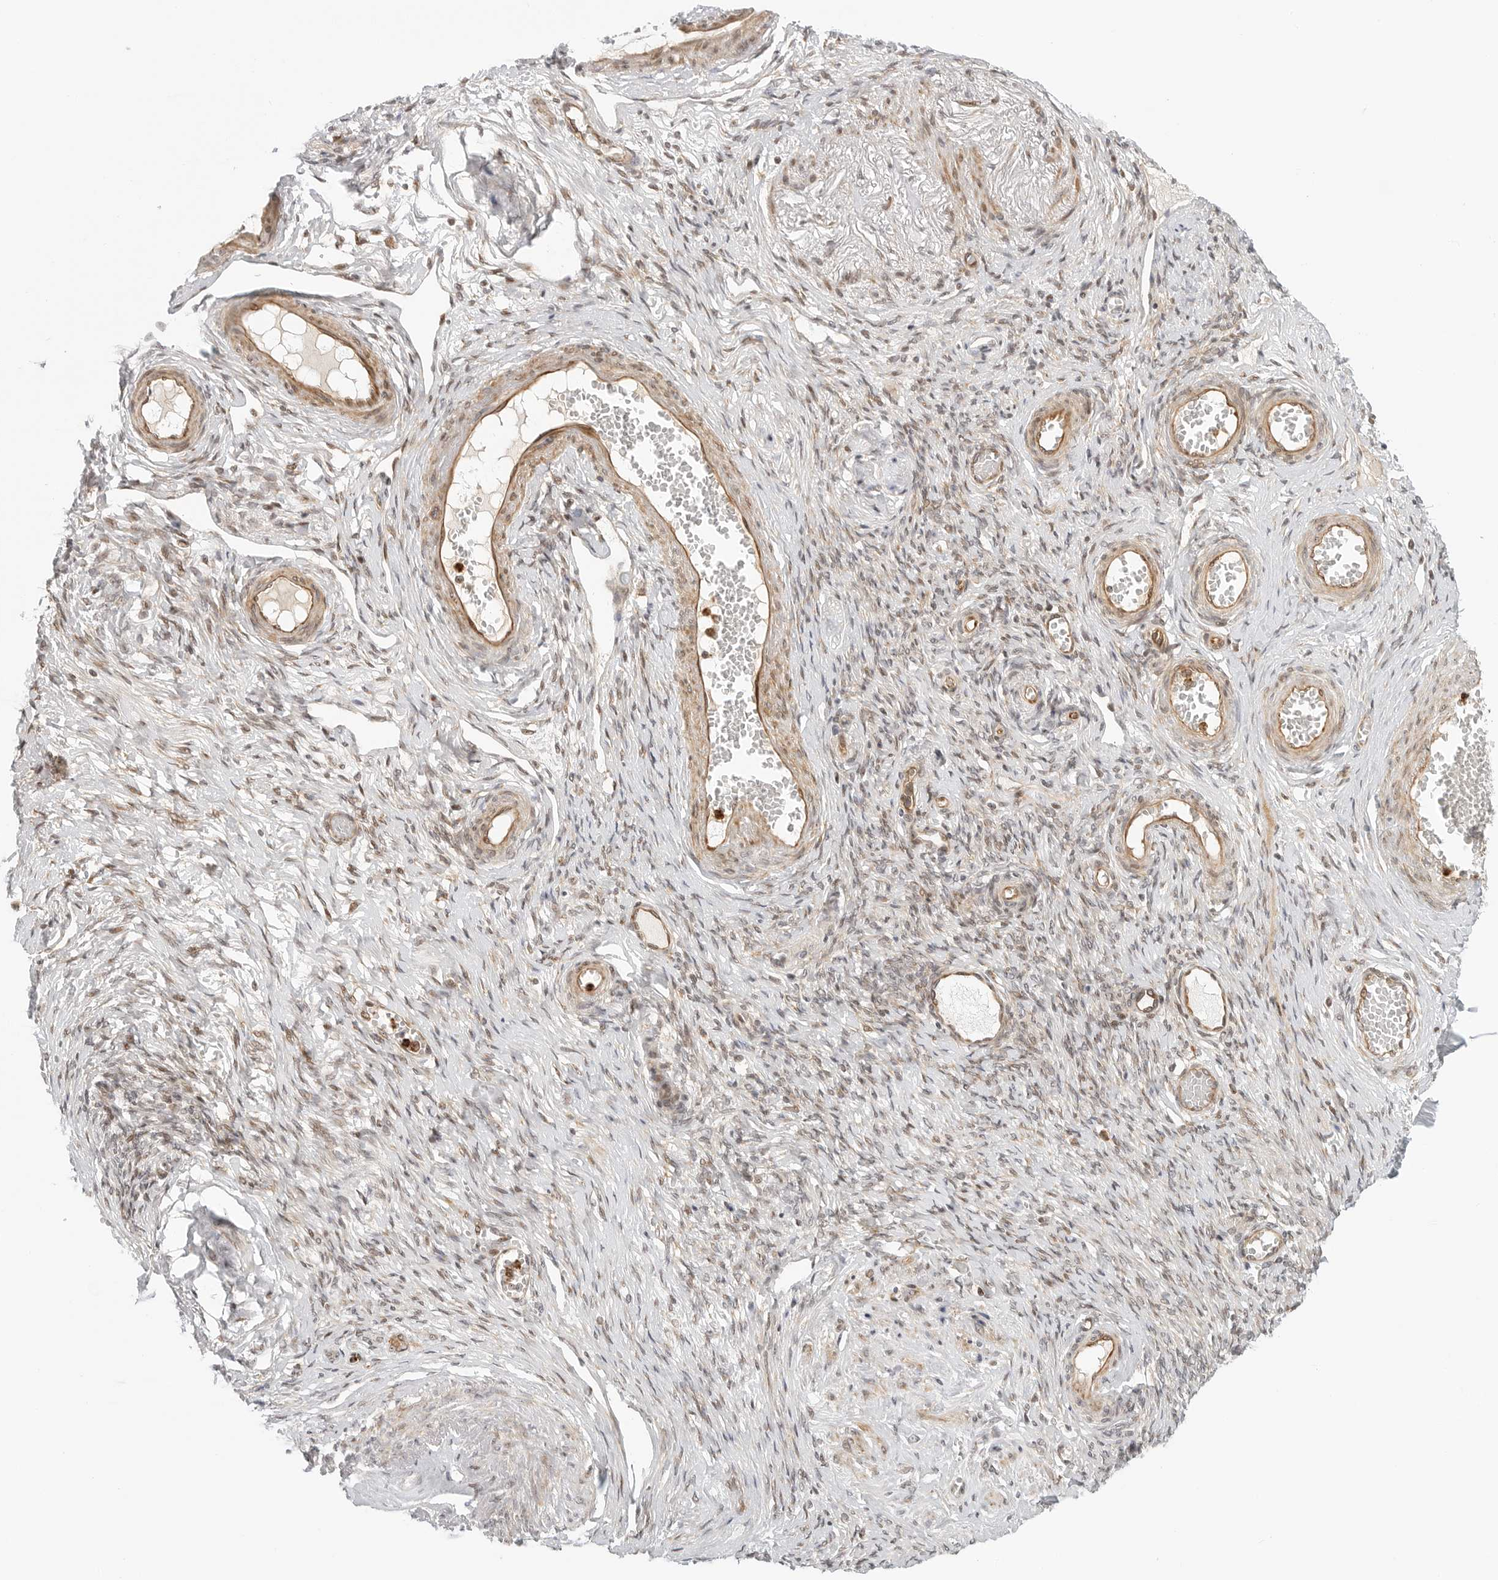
{"staining": {"intensity": "weak", "quantity": "25%-75%", "location": "cytoplasmic/membranous"}, "tissue": "adipose tissue", "cell_type": "Adipocytes", "image_type": "normal", "snomed": [{"axis": "morphology", "description": "Normal tissue, NOS"}, {"axis": "topography", "description": "Vascular tissue"}, {"axis": "topography", "description": "Fallopian tube"}, {"axis": "topography", "description": "Ovary"}], "caption": "Immunohistochemical staining of normal human adipose tissue reveals low levels of weak cytoplasmic/membranous expression in about 25%-75% of adipocytes. The staining is performed using DAB brown chromogen to label protein expression. The nuclei are counter-stained blue using hematoxylin.", "gene": "DSCC1", "patient": {"sex": "female", "age": 67}}